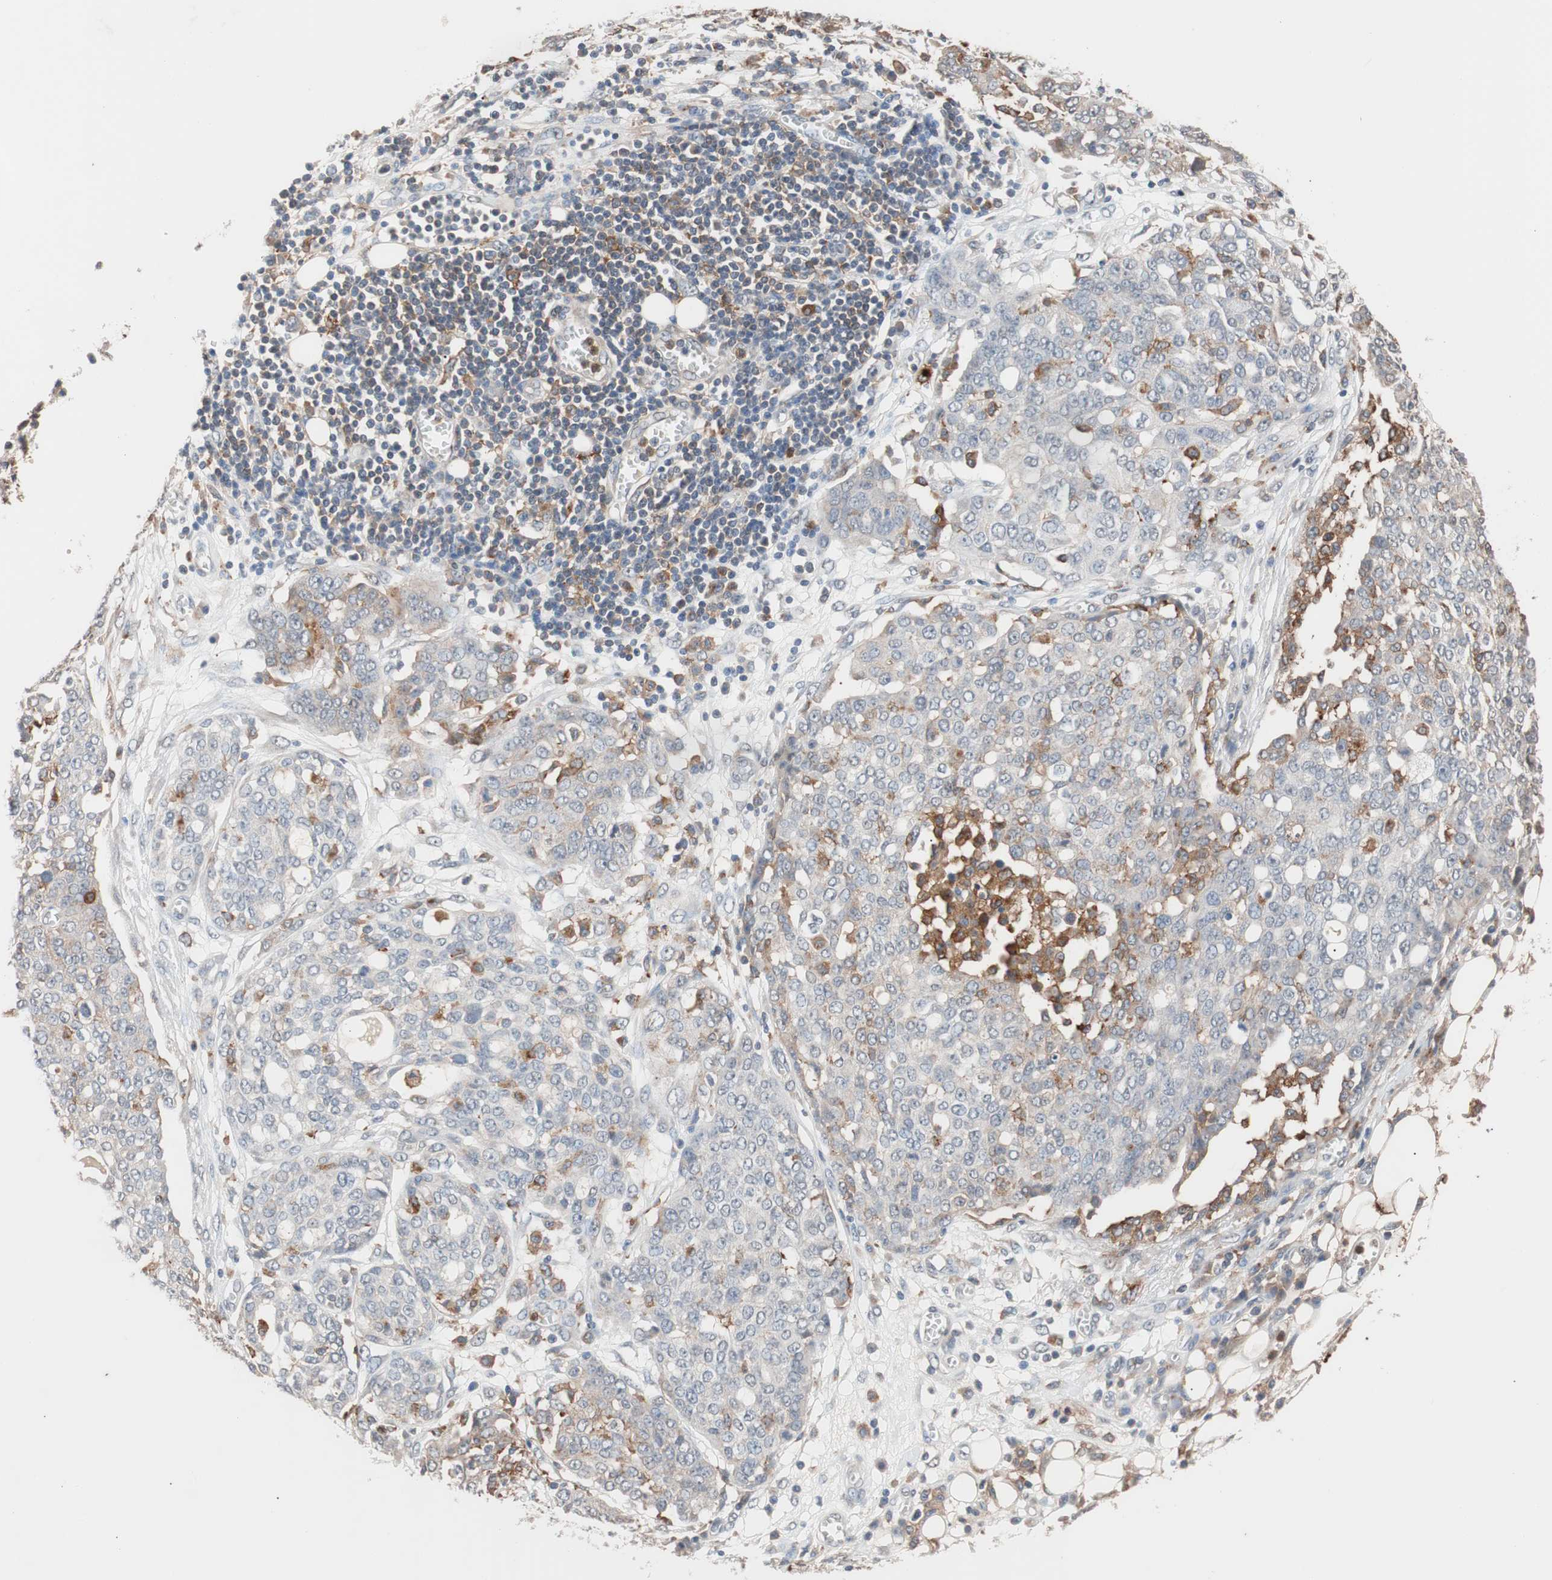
{"staining": {"intensity": "weak", "quantity": "<25%", "location": "cytoplasmic/membranous"}, "tissue": "ovarian cancer", "cell_type": "Tumor cells", "image_type": "cancer", "snomed": [{"axis": "morphology", "description": "Cystadenocarcinoma, serous, NOS"}, {"axis": "topography", "description": "Soft tissue"}, {"axis": "topography", "description": "Ovary"}], "caption": "IHC image of human ovarian cancer stained for a protein (brown), which displays no positivity in tumor cells.", "gene": "LITAF", "patient": {"sex": "female", "age": 57}}